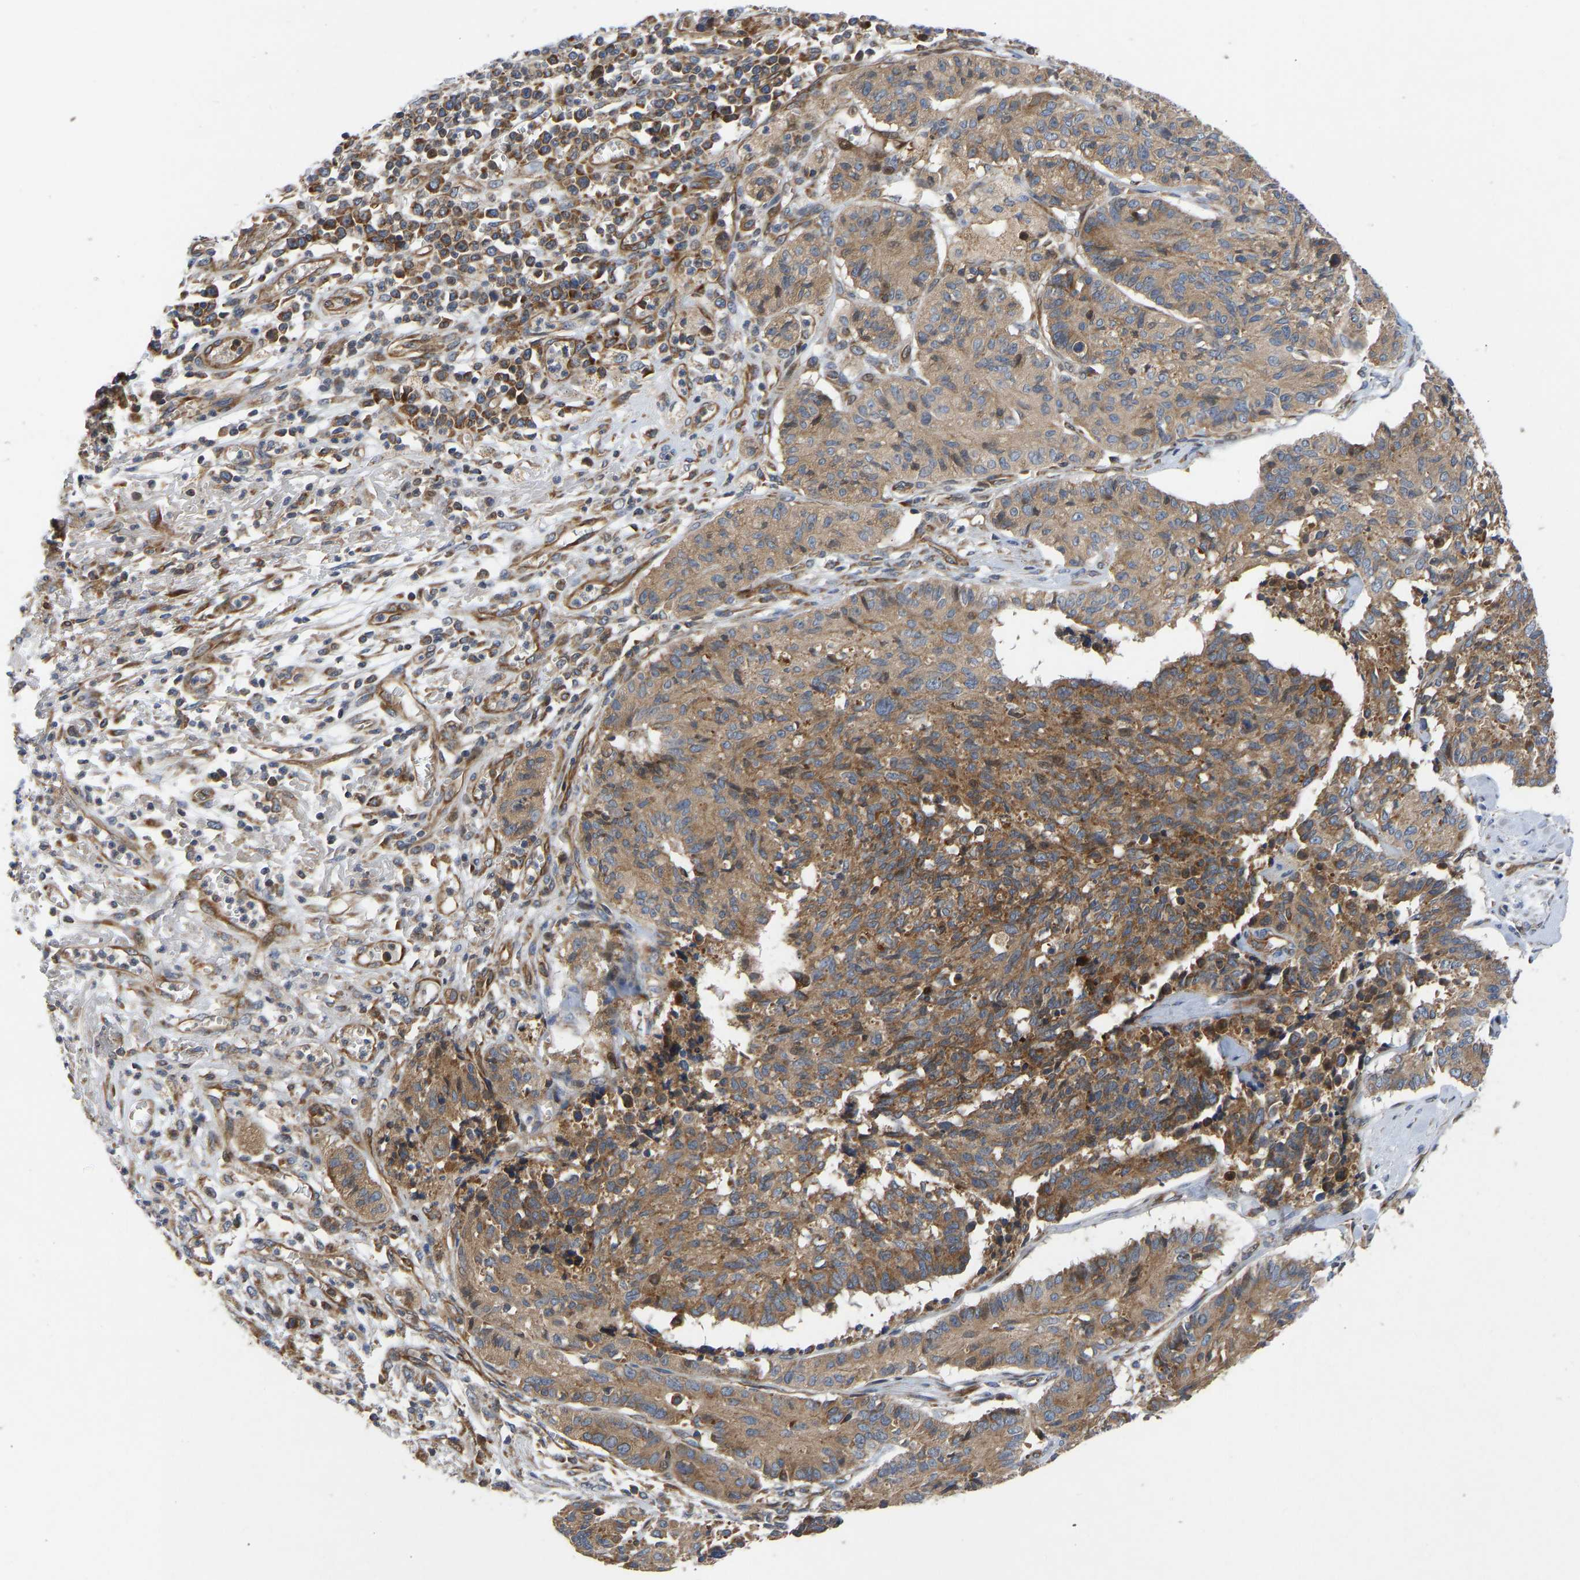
{"staining": {"intensity": "moderate", "quantity": ">75%", "location": "cytoplasmic/membranous"}, "tissue": "cervical cancer", "cell_type": "Tumor cells", "image_type": "cancer", "snomed": [{"axis": "morphology", "description": "Squamous cell carcinoma, NOS"}, {"axis": "topography", "description": "Cervix"}], "caption": "The image reveals immunohistochemical staining of squamous cell carcinoma (cervical). There is moderate cytoplasmic/membranous positivity is present in about >75% of tumor cells.", "gene": "TMEM38B", "patient": {"sex": "female", "age": 35}}